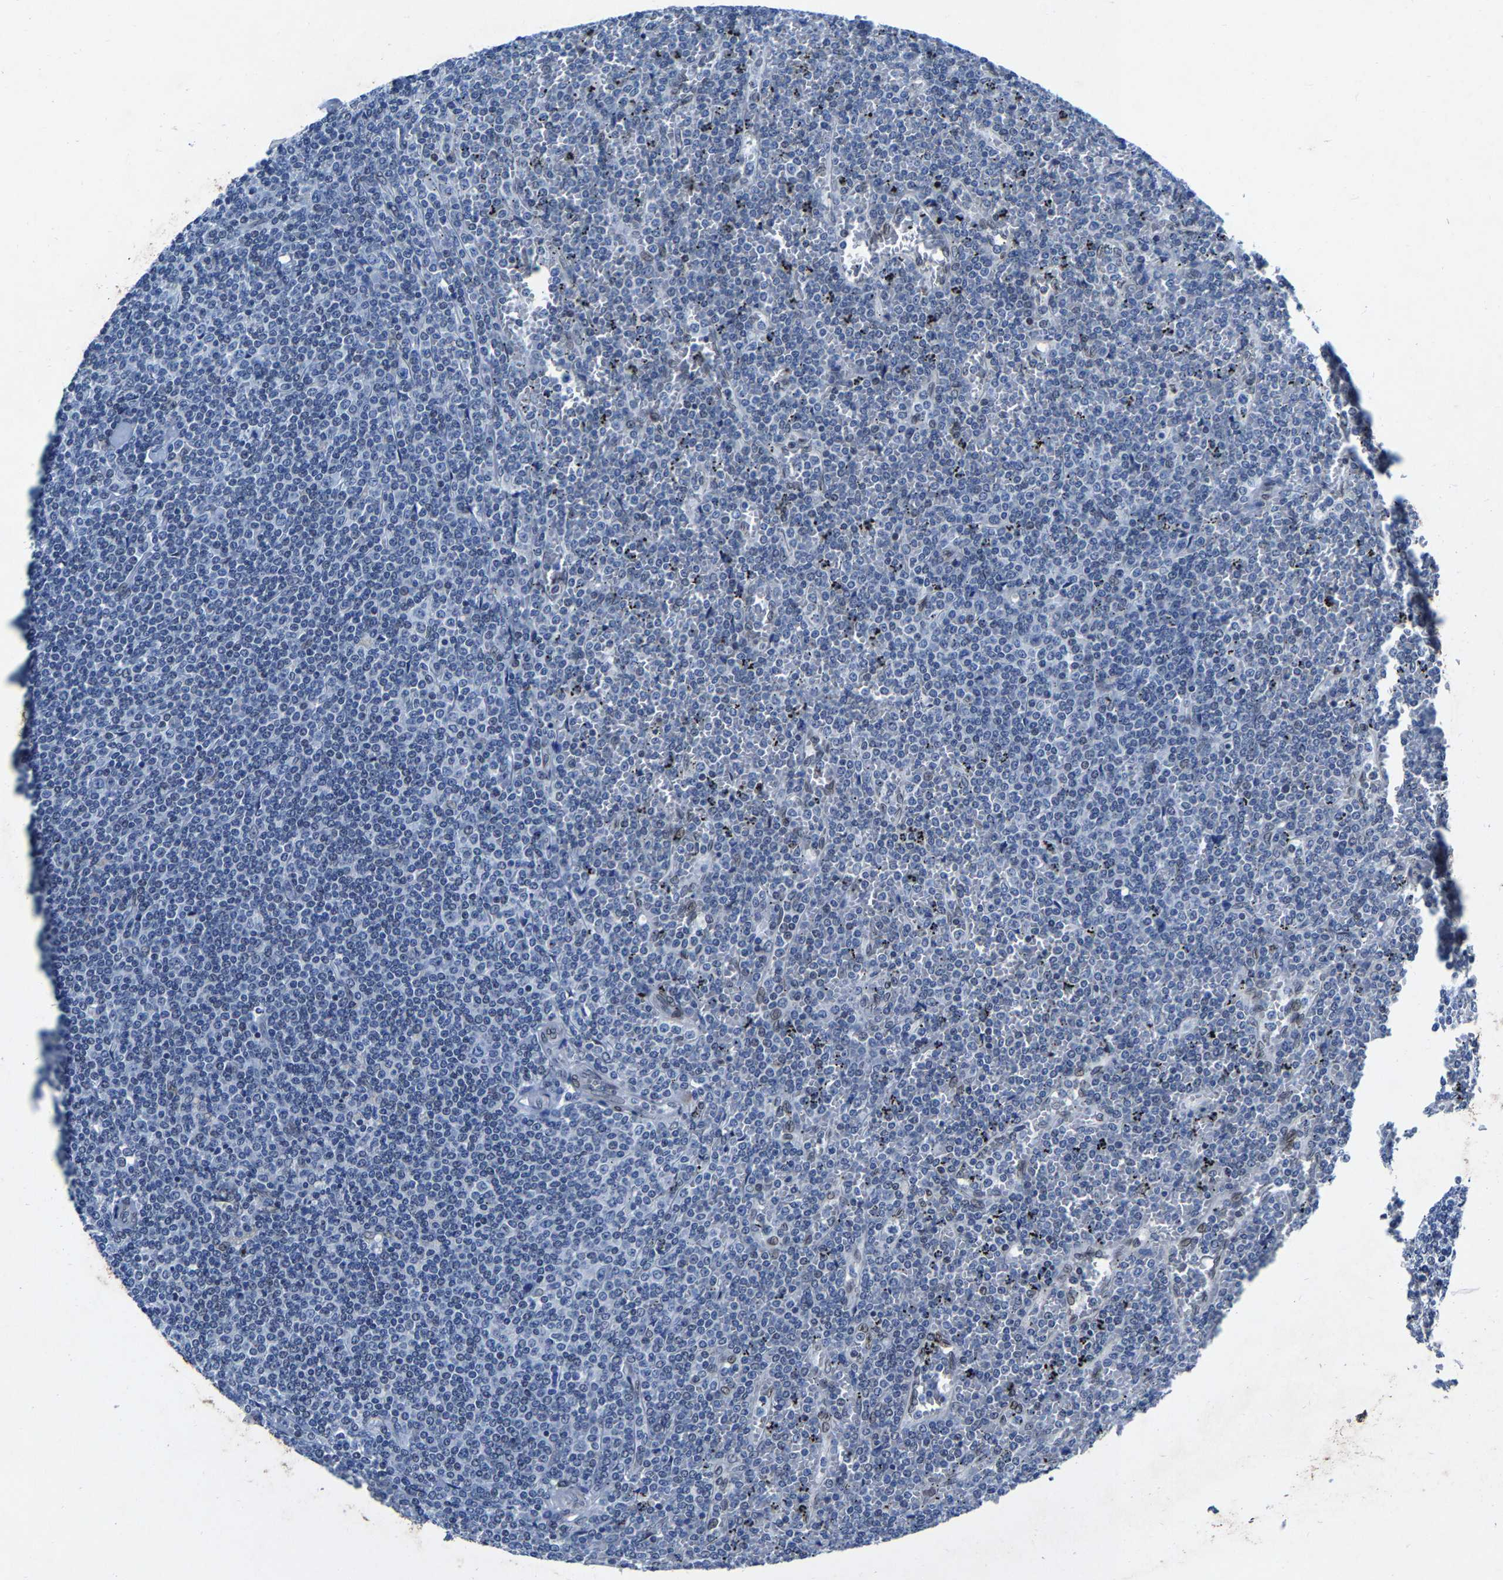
{"staining": {"intensity": "negative", "quantity": "none", "location": "none"}, "tissue": "lymphoma", "cell_type": "Tumor cells", "image_type": "cancer", "snomed": [{"axis": "morphology", "description": "Malignant lymphoma, non-Hodgkin's type, Low grade"}, {"axis": "topography", "description": "Spleen"}], "caption": "Protein analysis of lymphoma reveals no significant positivity in tumor cells.", "gene": "UBN2", "patient": {"sex": "female", "age": 19}}